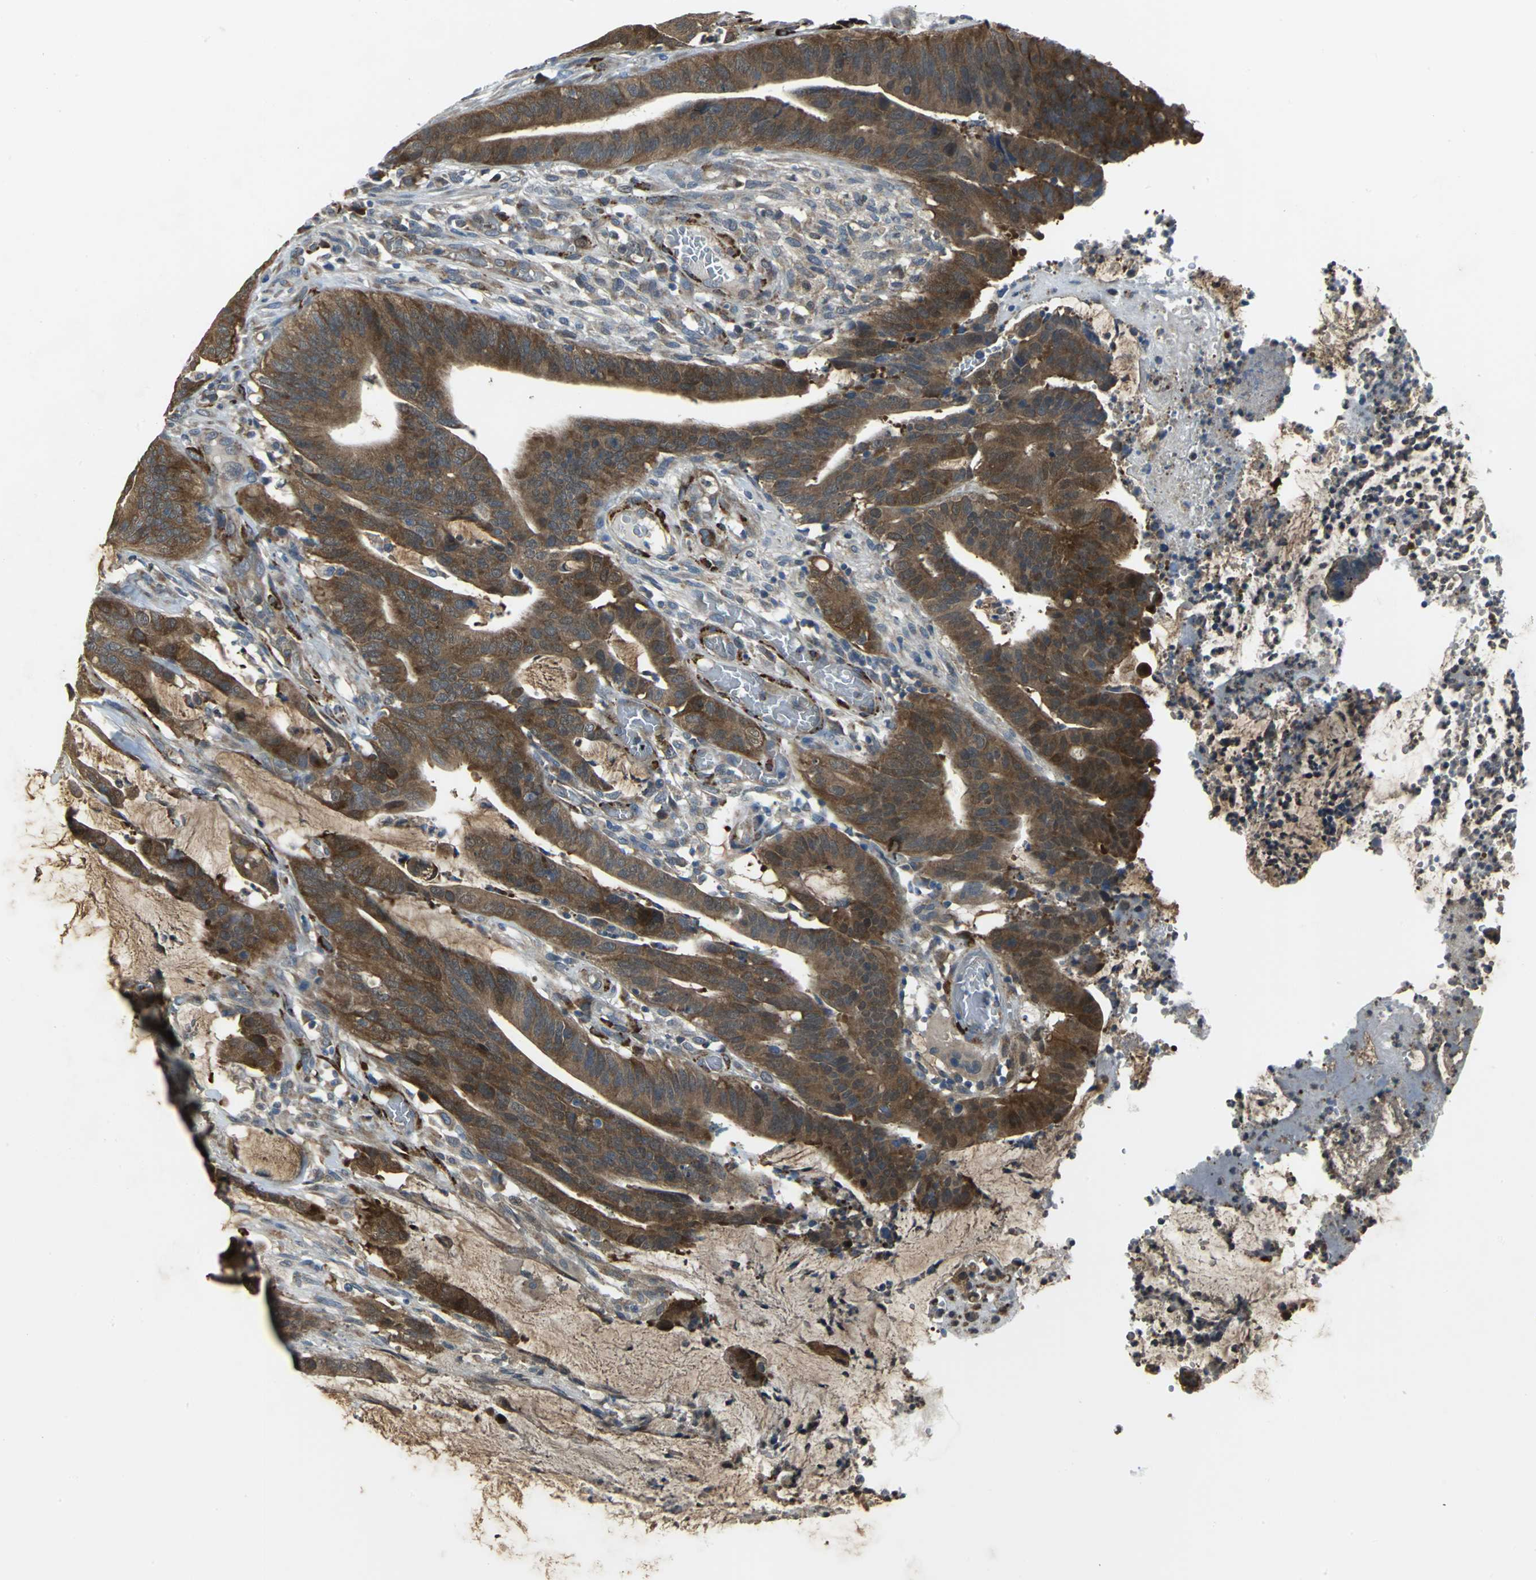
{"staining": {"intensity": "moderate", "quantity": ">75%", "location": "cytoplasmic/membranous"}, "tissue": "colorectal cancer", "cell_type": "Tumor cells", "image_type": "cancer", "snomed": [{"axis": "morphology", "description": "Adenocarcinoma, NOS"}, {"axis": "topography", "description": "Rectum"}], "caption": "DAB (3,3'-diaminobenzidine) immunohistochemical staining of human colorectal adenocarcinoma exhibits moderate cytoplasmic/membranous protein positivity in about >75% of tumor cells.", "gene": "EIF5A", "patient": {"sex": "female", "age": 66}}